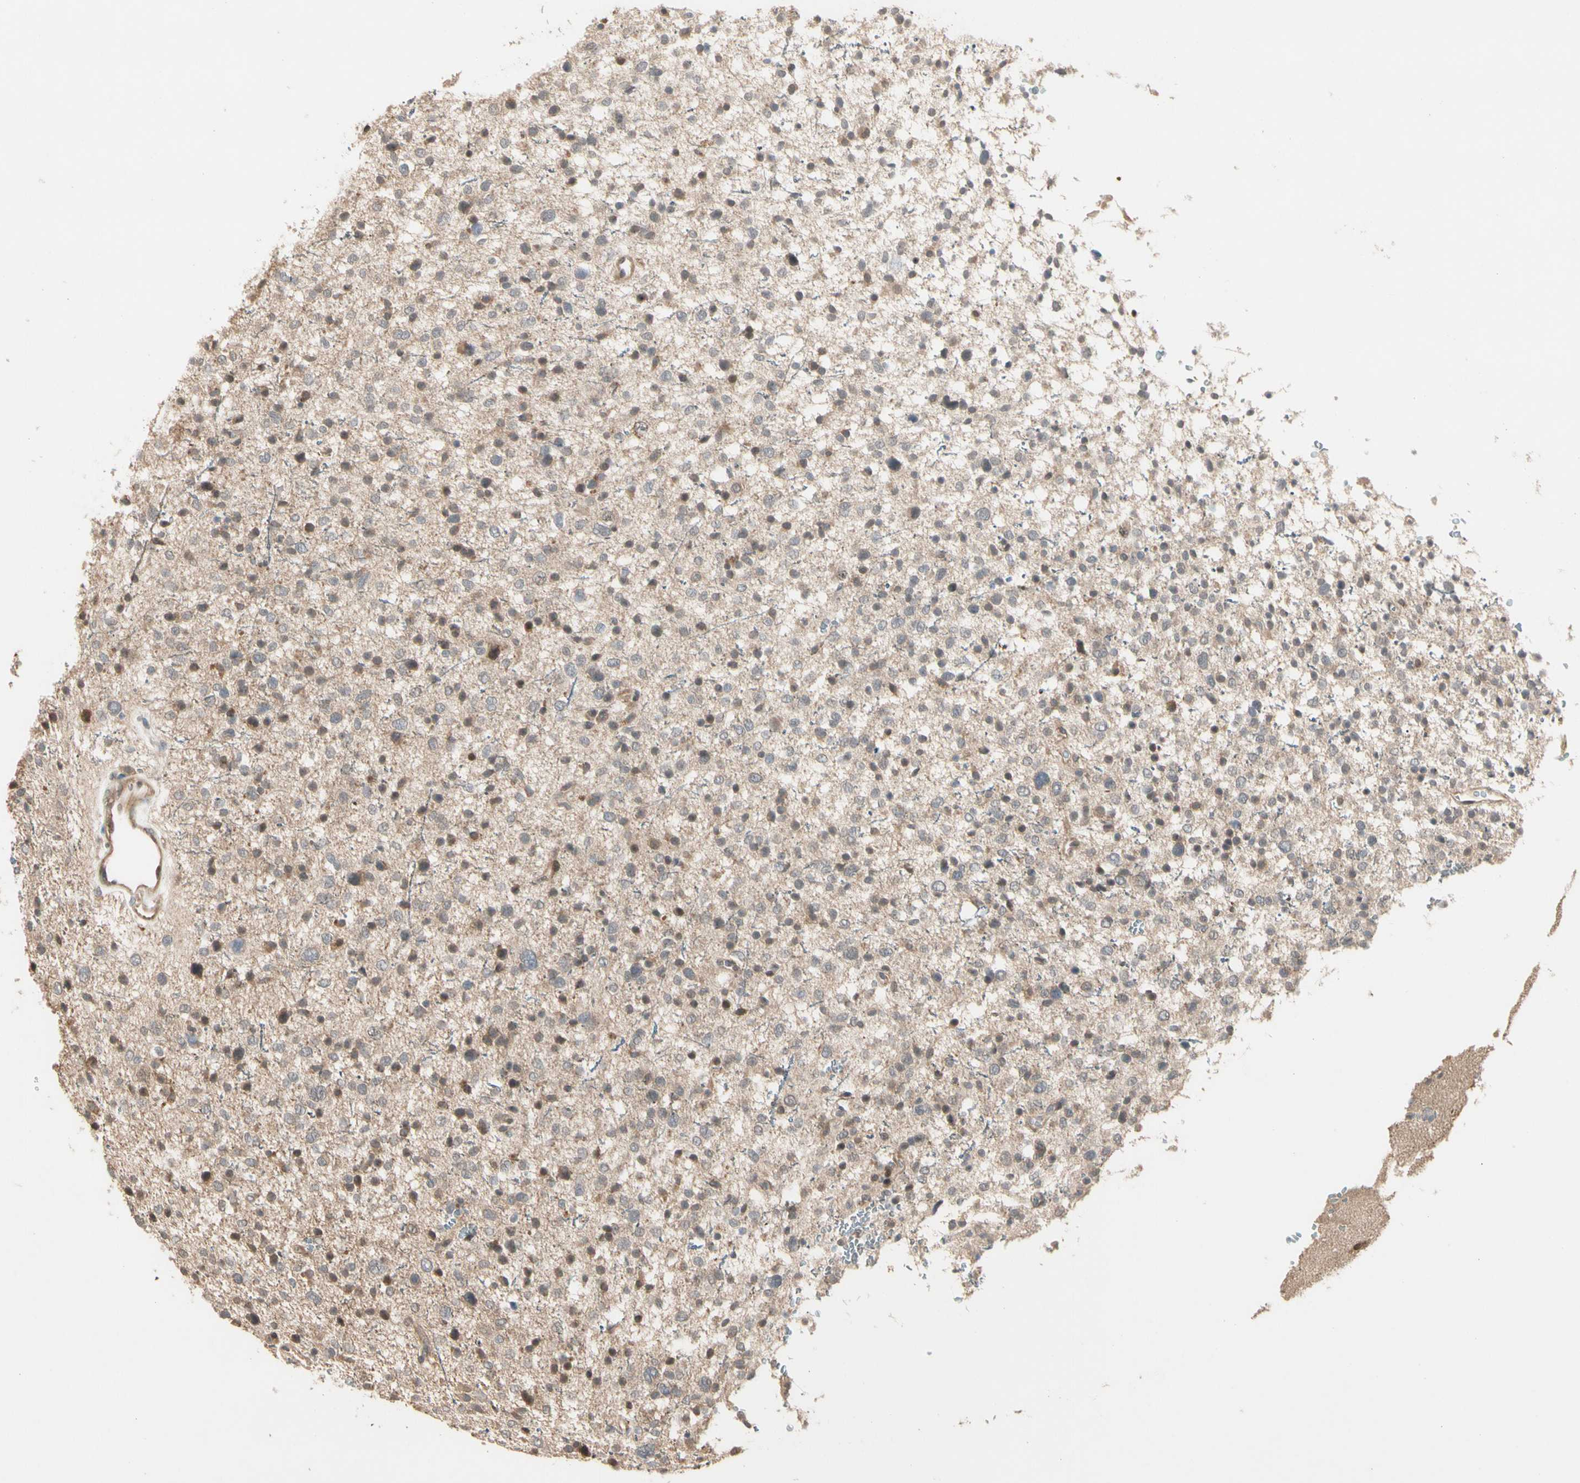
{"staining": {"intensity": "moderate", "quantity": "25%-75%", "location": "cytoplasmic/membranous"}, "tissue": "glioma", "cell_type": "Tumor cells", "image_type": "cancer", "snomed": [{"axis": "morphology", "description": "Glioma, malignant, Low grade"}, {"axis": "topography", "description": "Brain"}], "caption": "Protein staining demonstrates moderate cytoplasmic/membranous staining in approximately 25%-75% of tumor cells in glioma.", "gene": "ATG4C", "patient": {"sex": "female", "age": 37}}